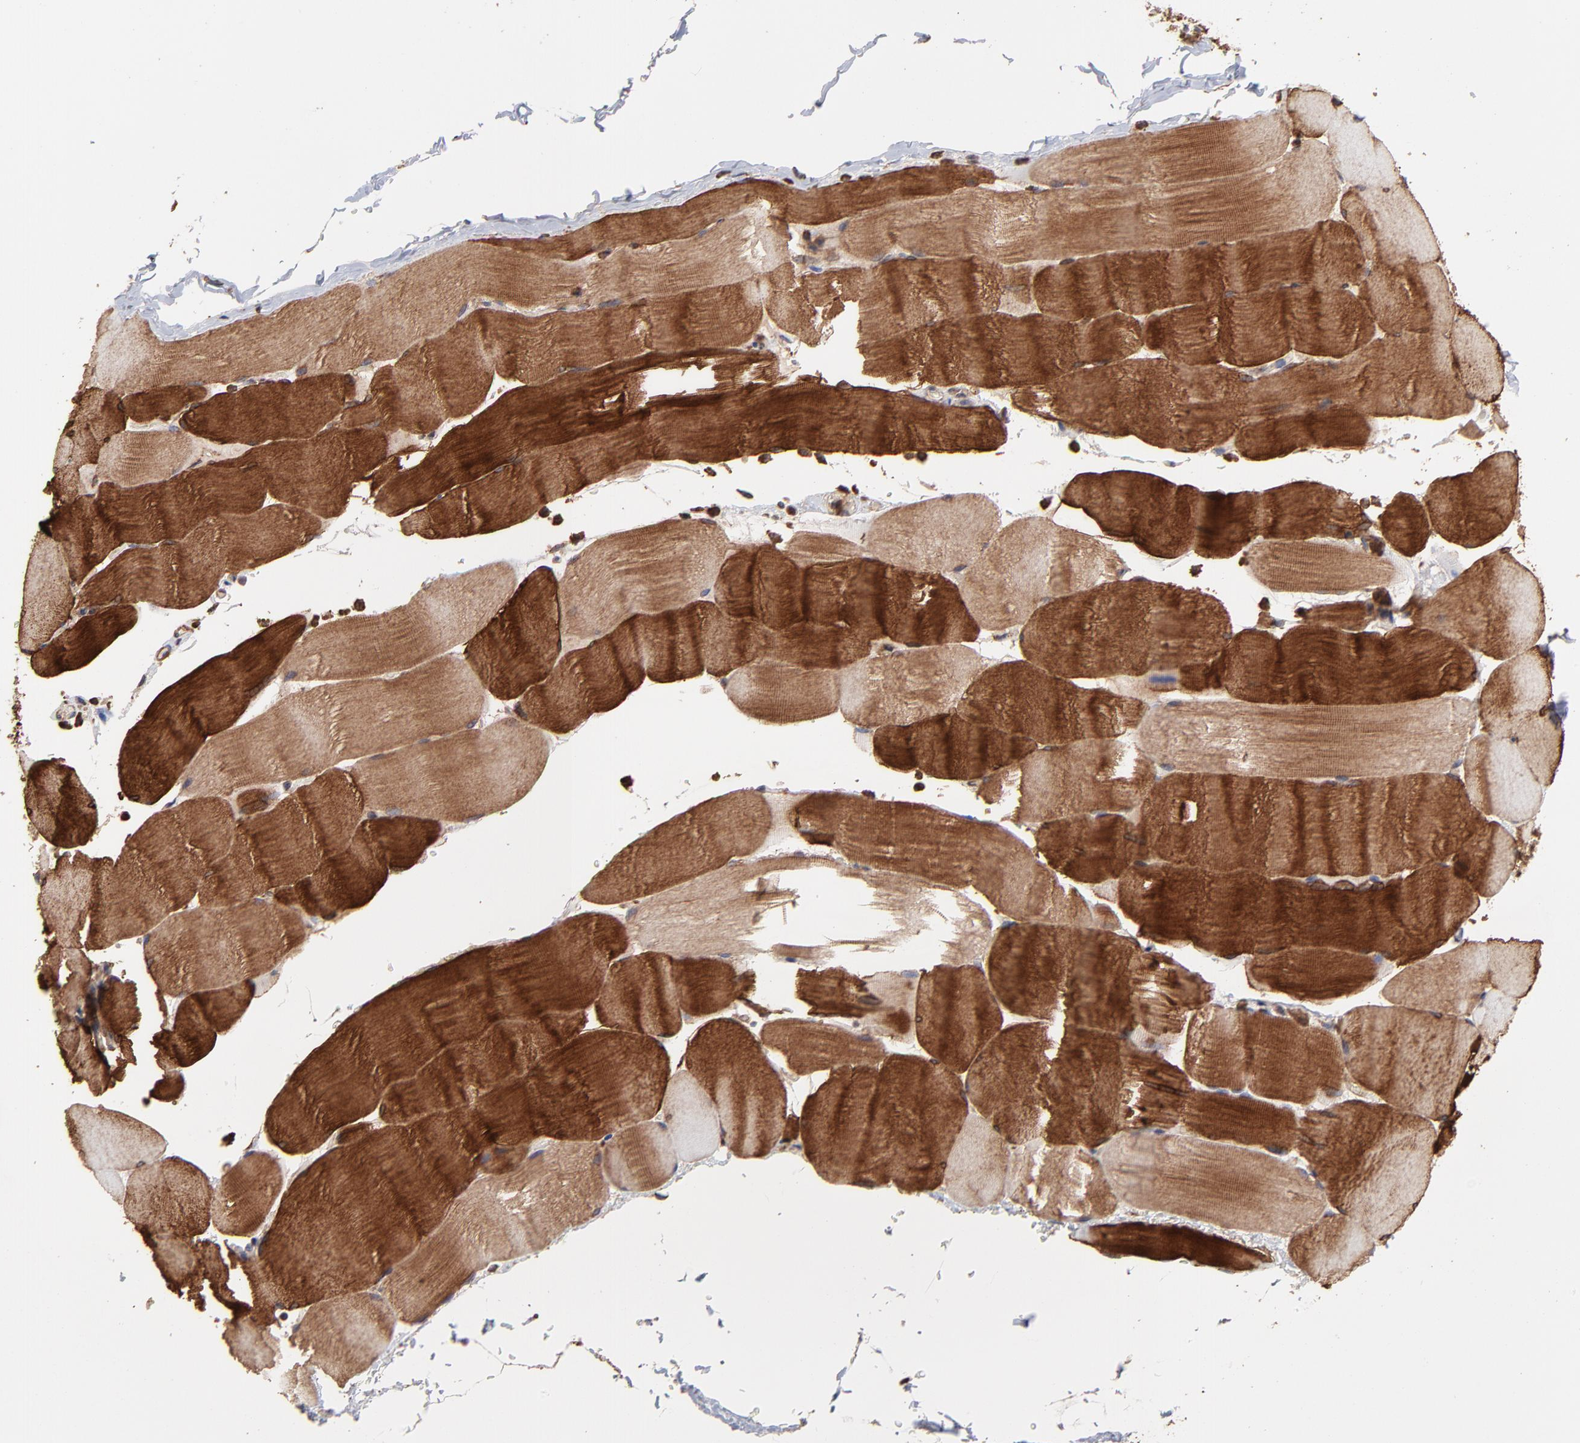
{"staining": {"intensity": "strong", "quantity": "25%-75%", "location": "cytoplasmic/membranous"}, "tissue": "skeletal muscle", "cell_type": "Myocytes", "image_type": "normal", "snomed": [{"axis": "morphology", "description": "Normal tissue, NOS"}, {"axis": "topography", "description": "Skeletal muscle"}], "caption": "High-power microscopy captured an IHC micrograph of benign skeletal muscle, revealing strong cytoplasmic/membranous expression in about 25%-75% of myocytes.", "gene": "PFKM", "patient": {"sex": "male", "age": 62}}